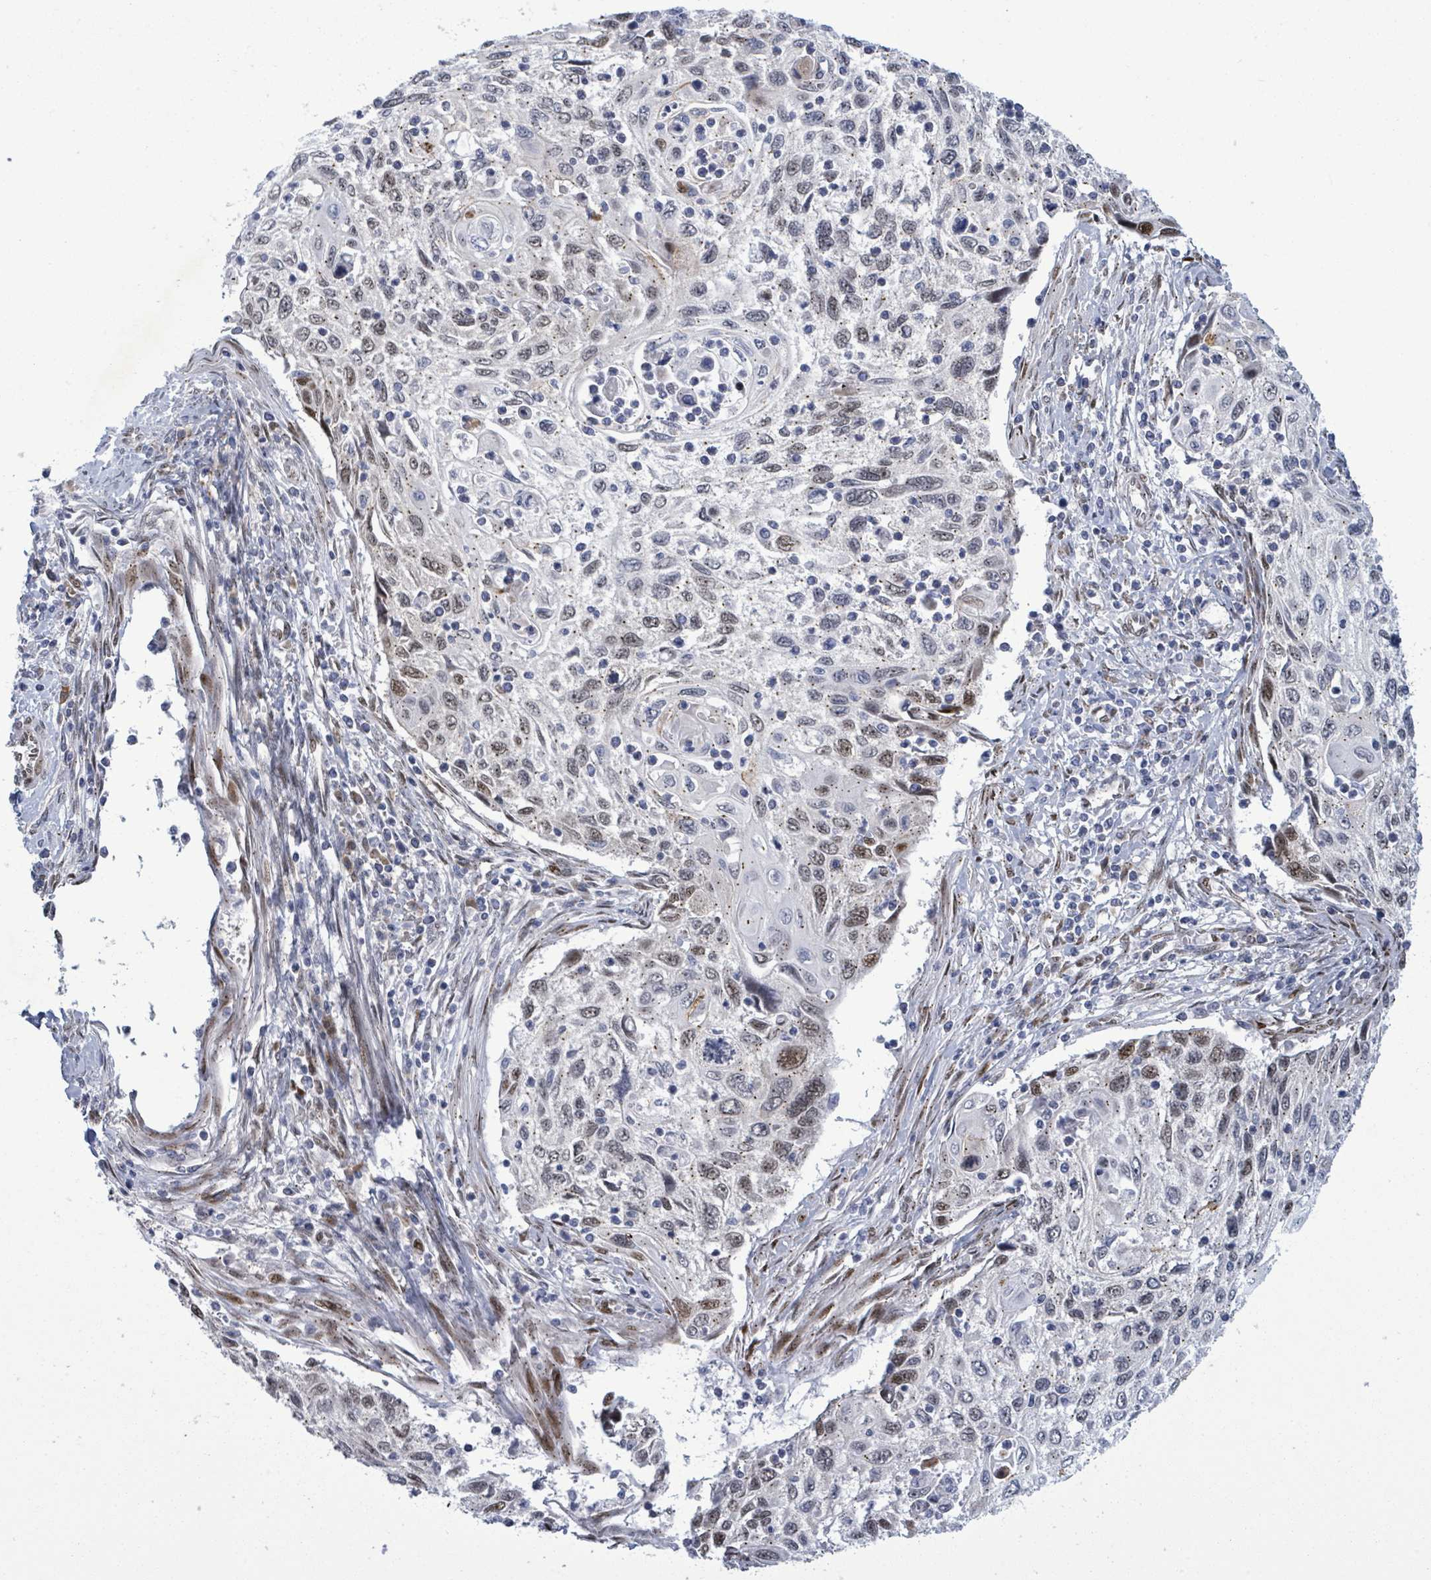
{"staining": {"intensity": "moderate", "quantity": "<25%", "location": "nuclear"}, "tissue": "cervical cancer", "cell_type": "Tumor cells", "image_type": "cancer", "snomed": [{"axis": "morphology", "description": "Squamous cell carcinoma, NOS"}, {"axis": "topography", "description": "Cervix"}], "caption": "This is an image of immunohistochemistry staining of cervical cancer (squamous cell carcinoma), which shows moderate expression in the nuclear of tumor cells.", "gene": "TUSC1", "patient": {"sex": "female", "age": 70}}